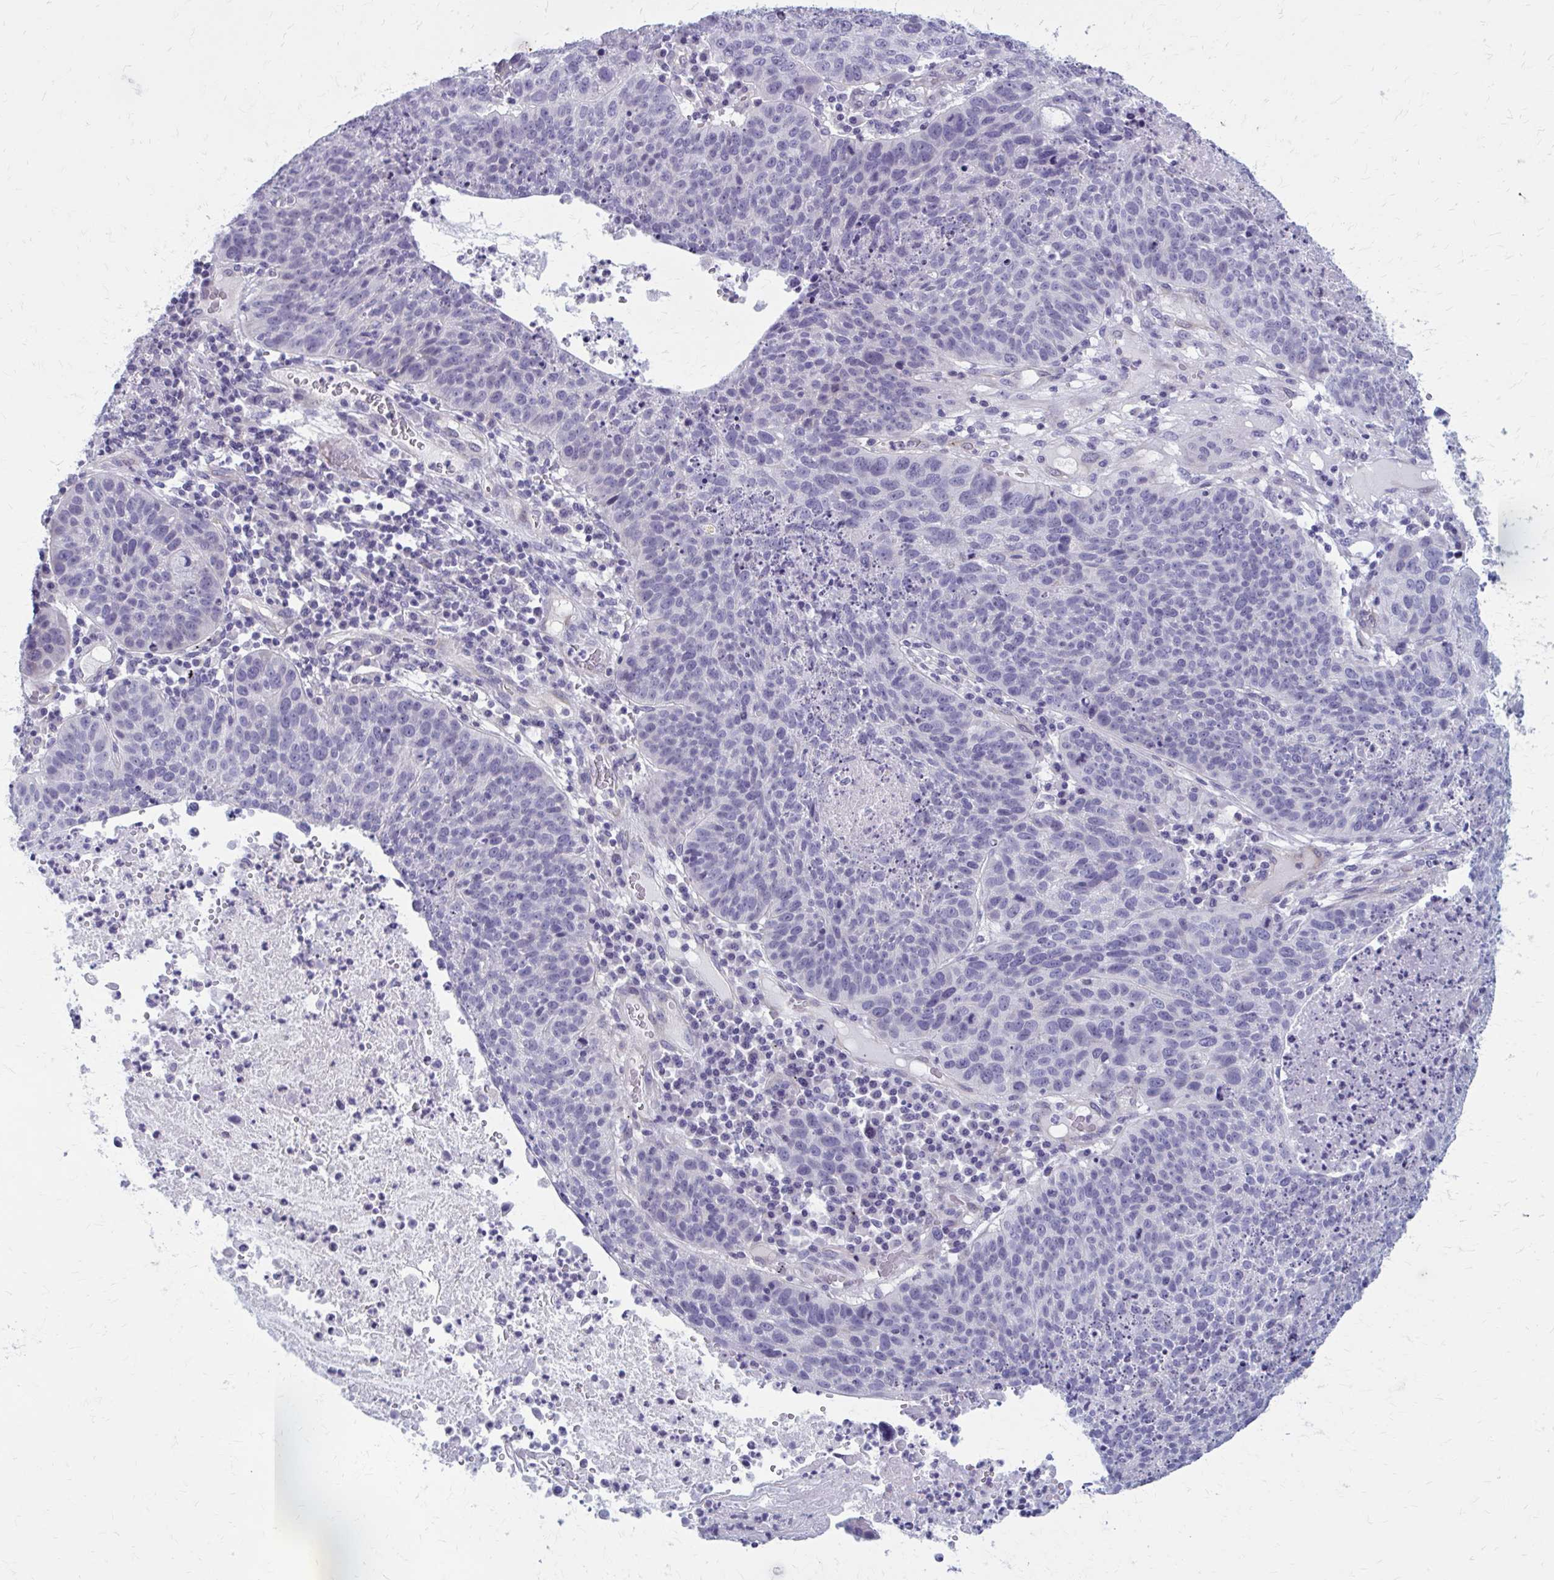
{"staining": {"intensity": "negative", "quantity": "none", "location": "none"}, "tissue": "lung cancer", "cell_type": "Tumor cells", "image_type": "cancer", "snomed": [{"axis": "morphology", "description": "Squamous cell carcinoma, NOS"}, {"axis": "topography", "description": "Lung"}], "caption": "Squamous cell carcinoma (lung) stained for a protein using immunohistochemistry (IHC) shows no expression tumor cells.", "gene": "CASQ2", "patient": {"sex": "male", "age": 63}}